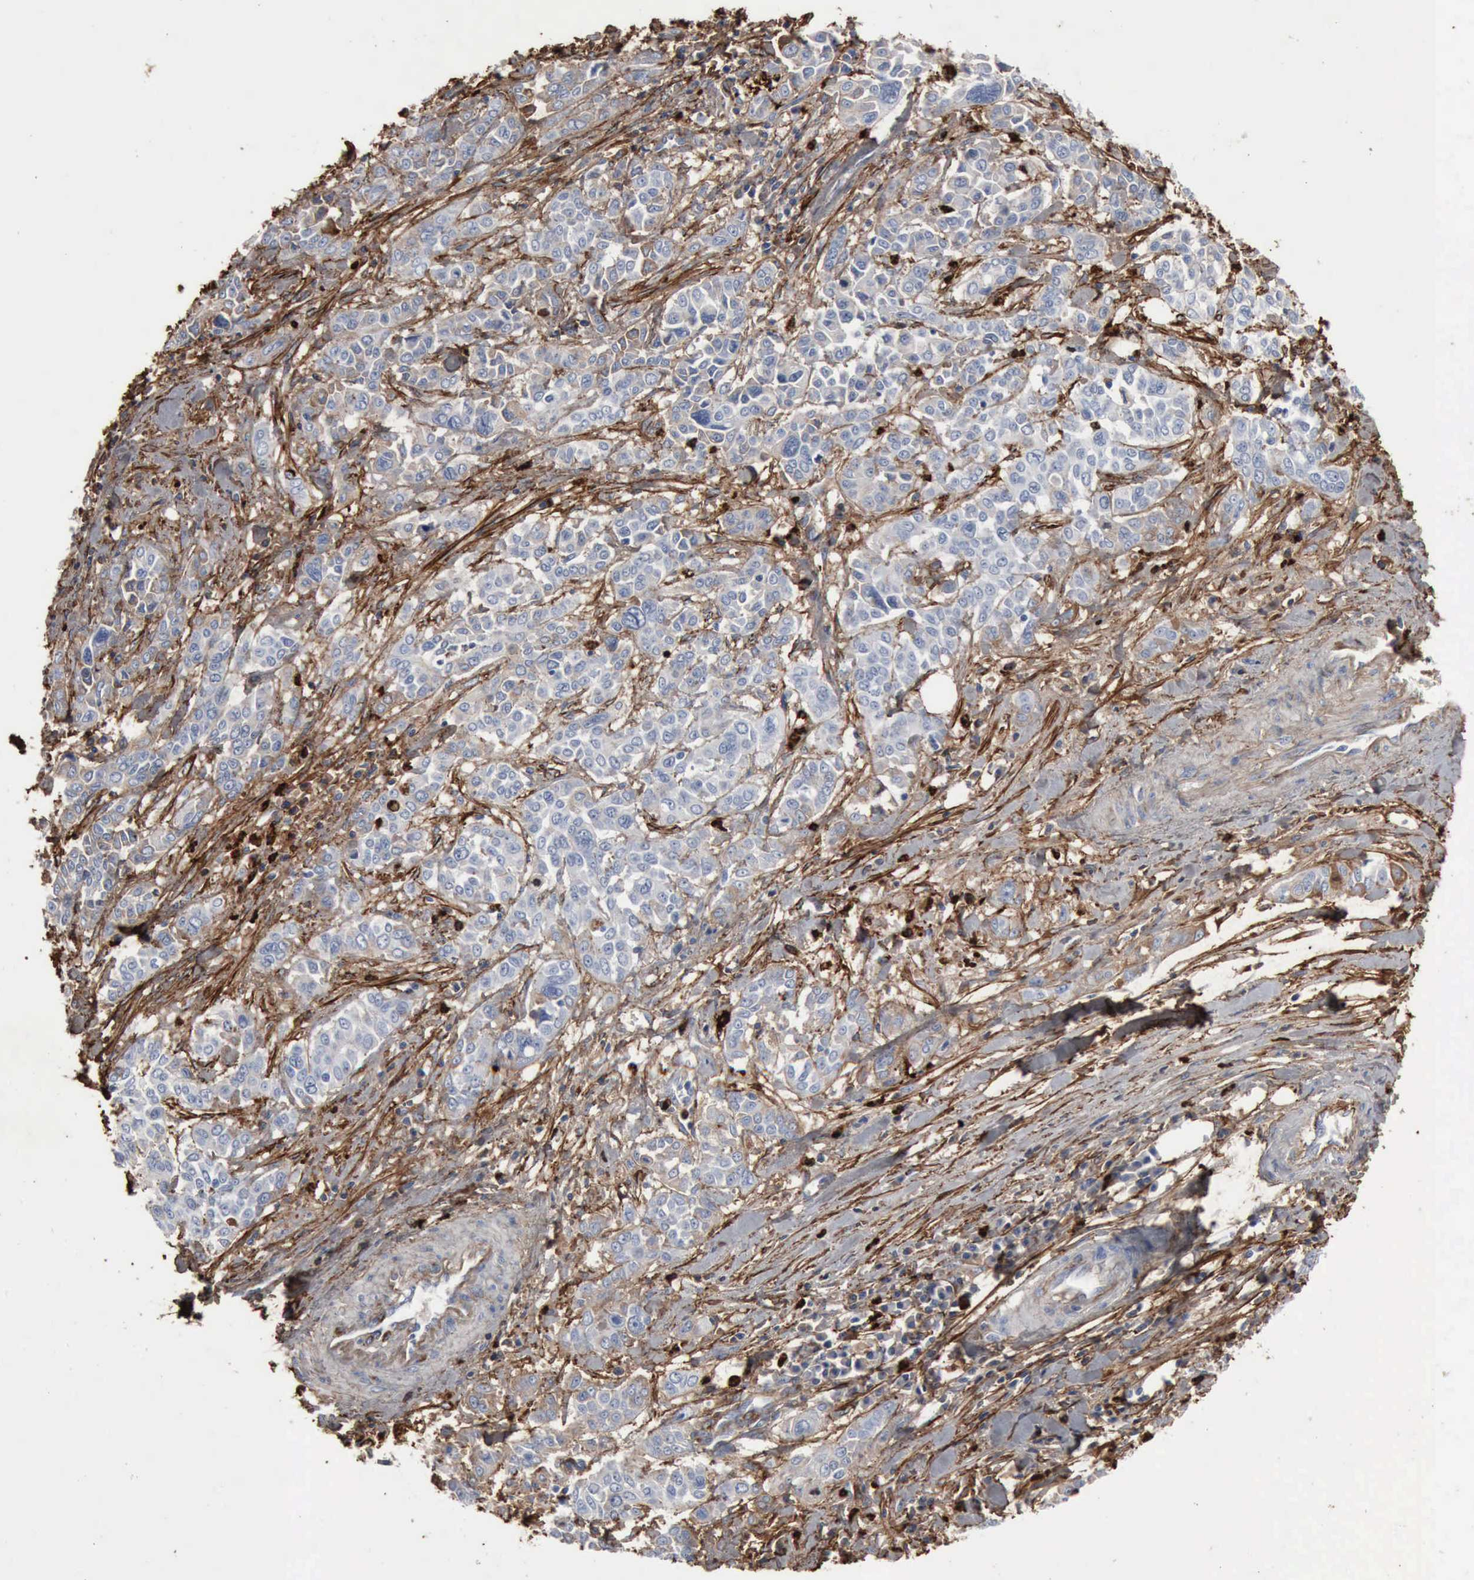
{"staining": {"intensity": "weak", "quantity": "25%-75%", "location": "cytoplasmic/membranous"}, "tissue": "pancreatic cancer", "cell_type": "Tumor cells", "image_type": "cancer", "snomed": [{"axis": "morphology", "description": "Adenocarcinoma, NOS"}, {"axis": "topography", "description": "Pancreas"}], "caption": "DAB immunohistochemical staining of pancreatic cancer (adenocarcinoma) exhibits weak cytoplasmic/membranous protein expression in approximately 25%-75% of tumor cells.", "gene": "FN1", "patient": {"sex": "female", "age": 52}}